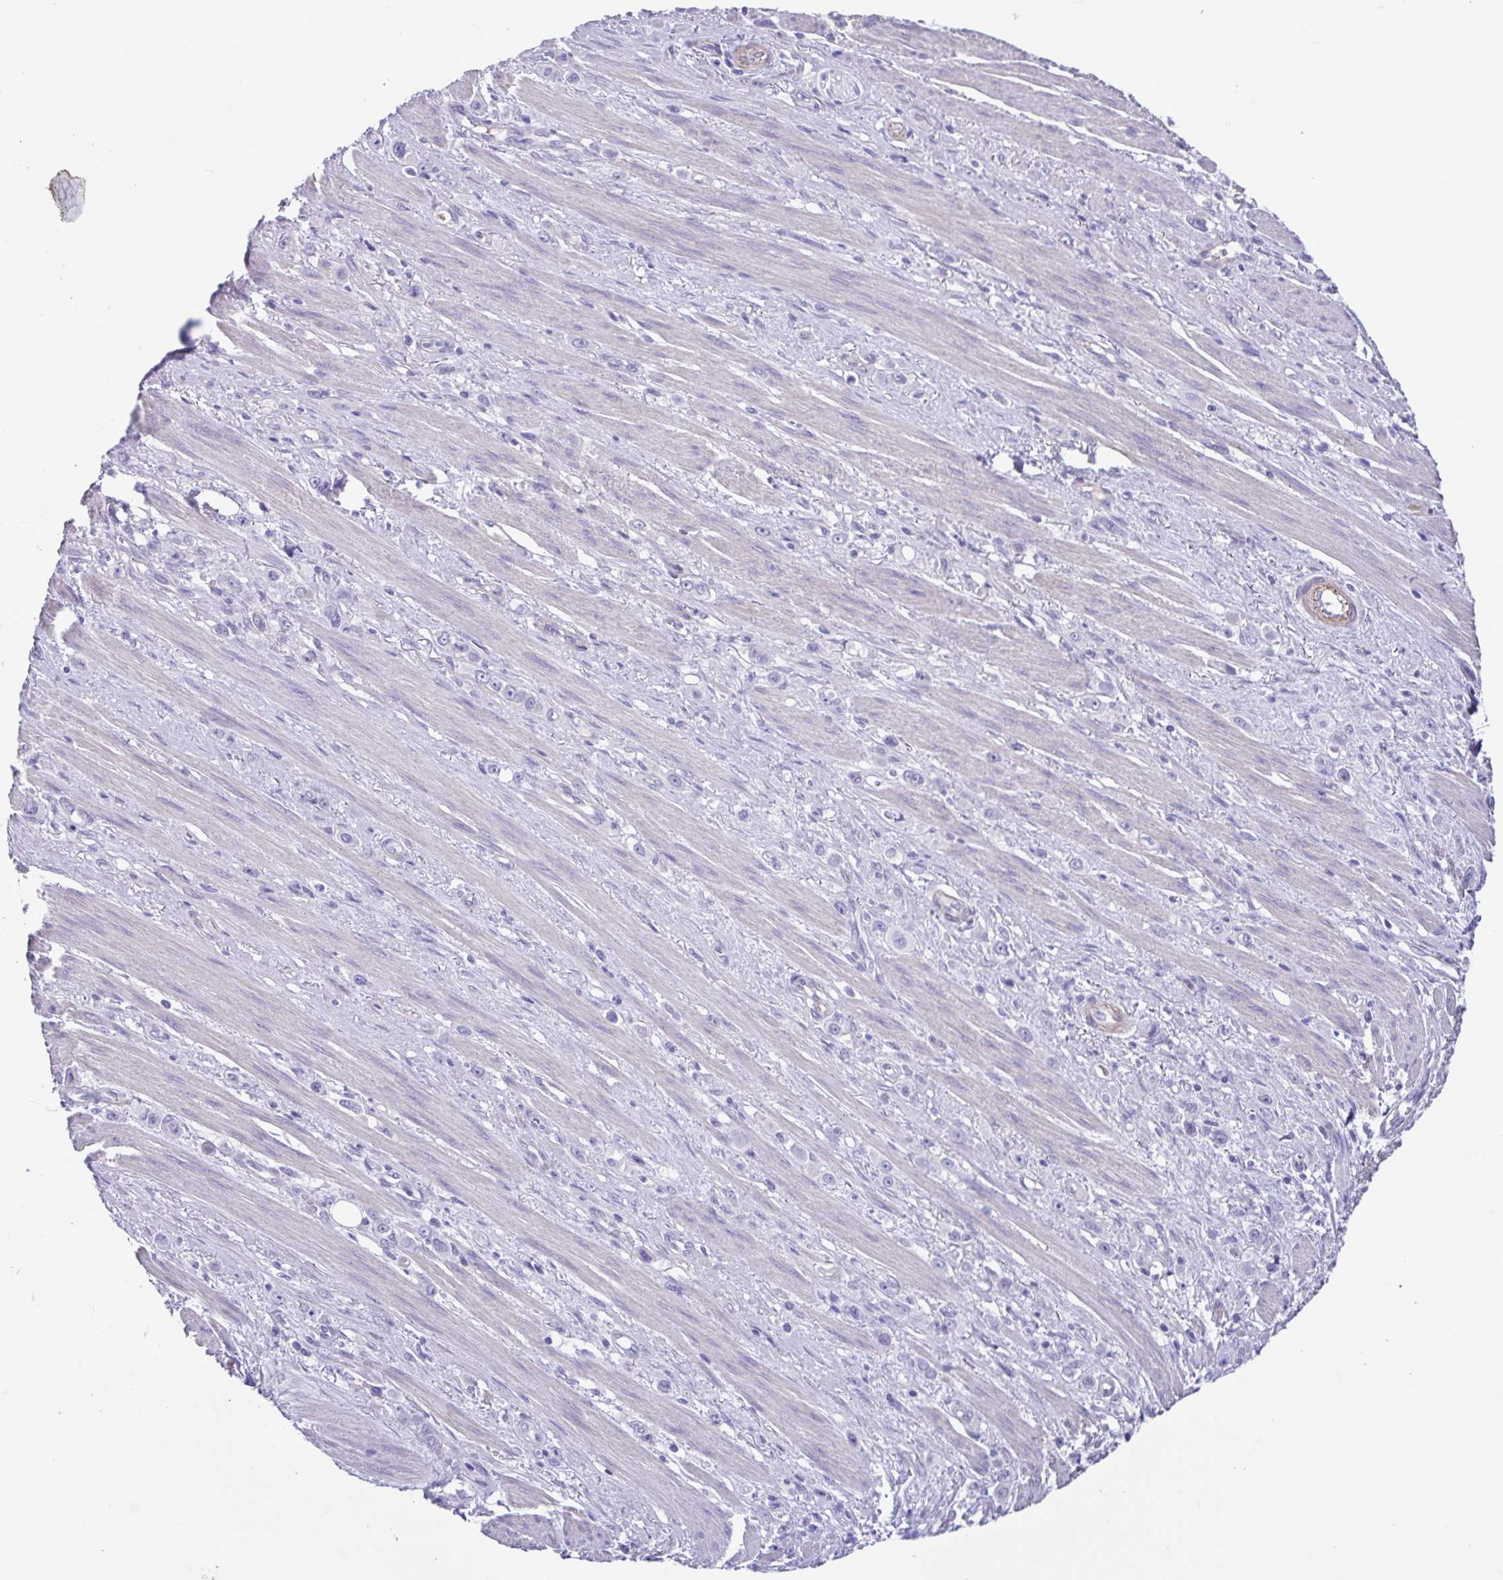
{"staining": {"intensity": "negative", "quantity": "none", "location": "none"}, "tissue": "stomach cancer", "cell_type": "Tumor cells", "image_type": "cancer", "snomed": [{"axis": "morphology", "description": "Adenocarcinoma, NOS"}, {"axis": "topography", "description": "Stomach, upper"}], "caption": "The histopathology image displays no staining of tumor cells in stomach cancer (adenocarcinoma).", "gene": "CYP11B1", "patient": {"sex": "male", "age": 75}}